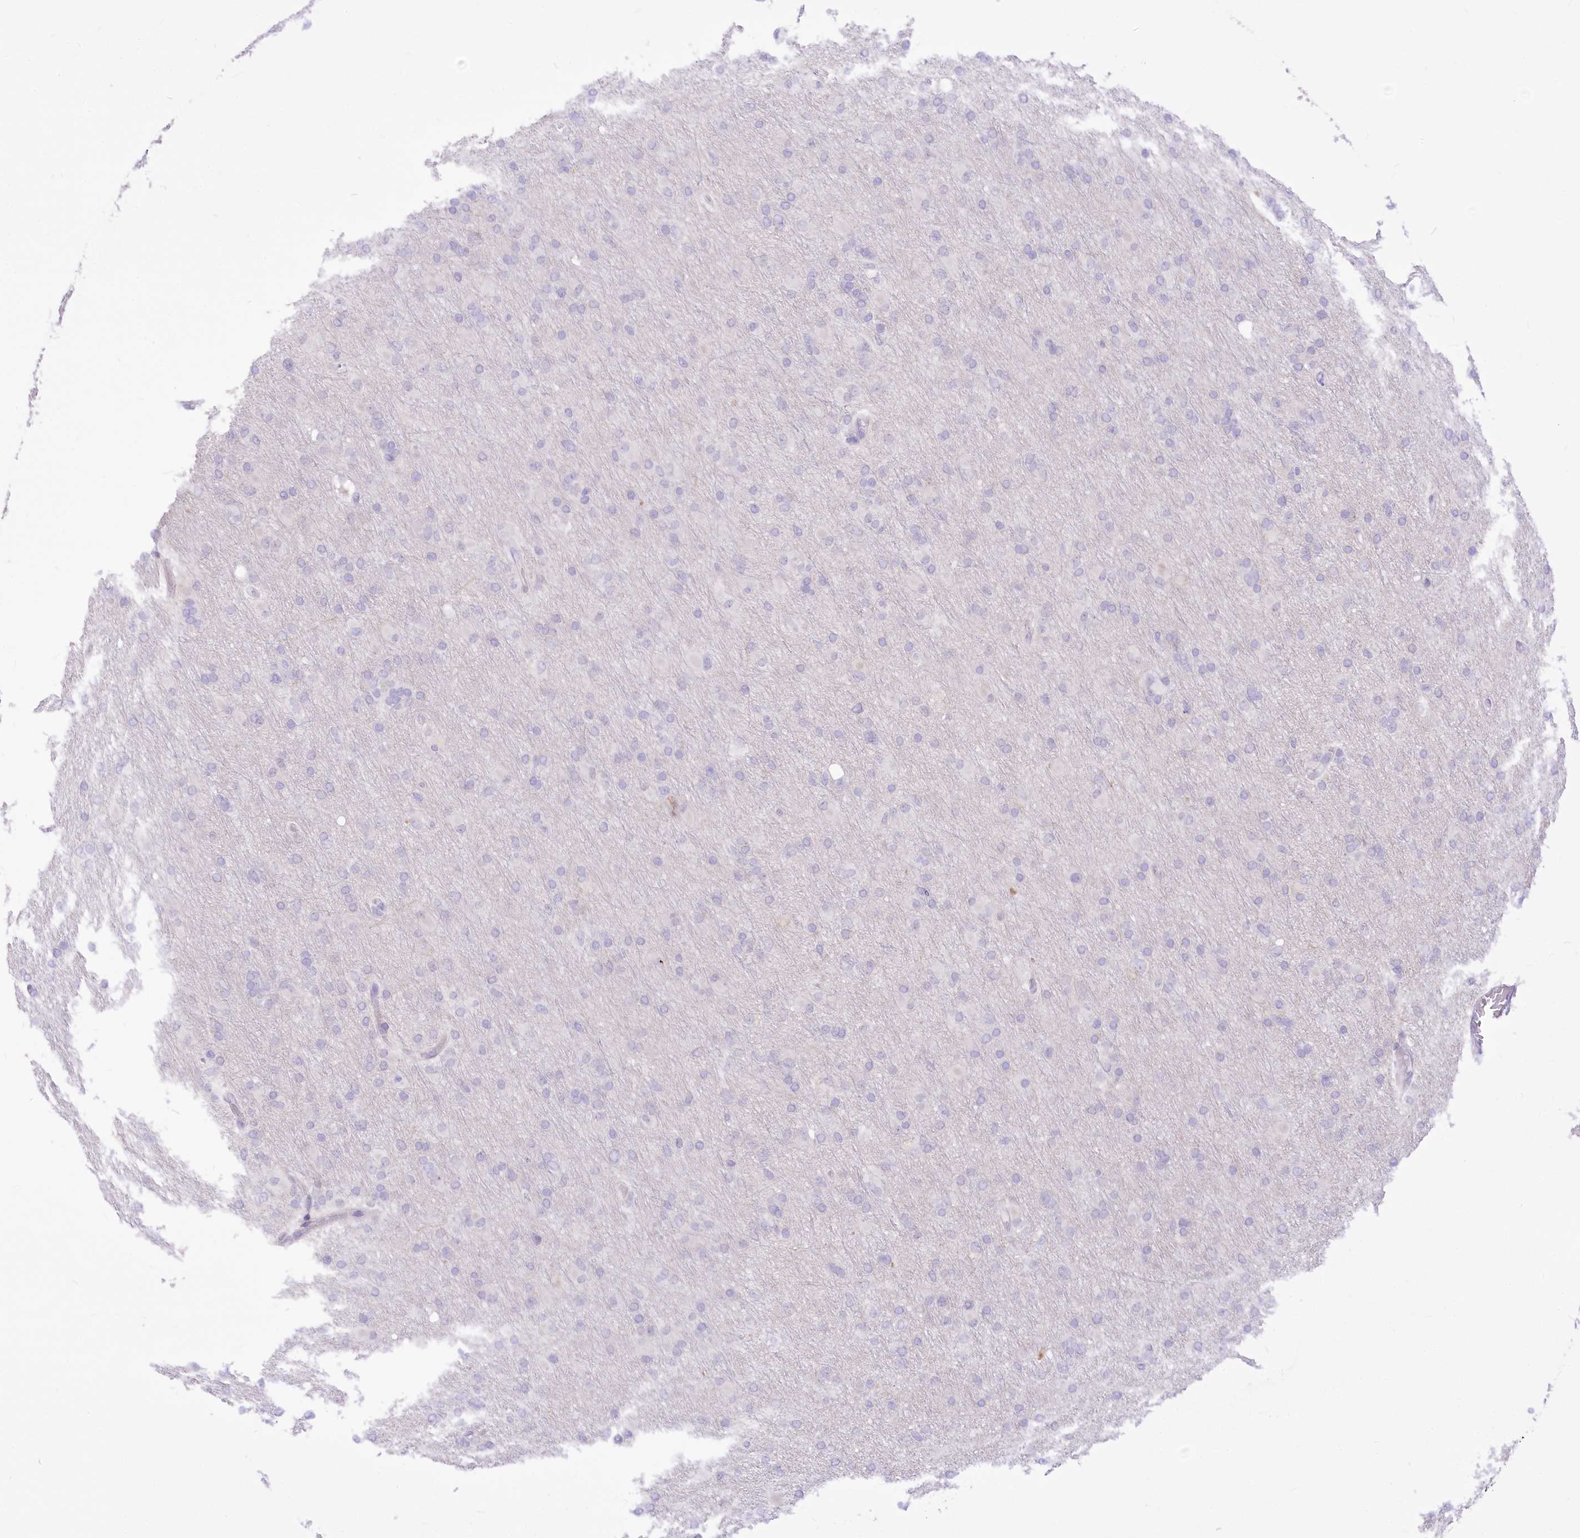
{"staining": {"intensity": "negative", "quantity": "none", "location": "none"}, "tissue": "glioma", "cell_type": "Tumor cells", "image_type": "cancer", "snomed": [{"axis": "morphology", "description": "Glioma, malignant, High grade"}, {"axis": "topography", "description": "Cerebral cortex"}], "caption": "Protein analysis of glioma shows no significant positivity in tumor cells.", "gene": "BEND7", "patient": {"sex": "female", "age": 36}}